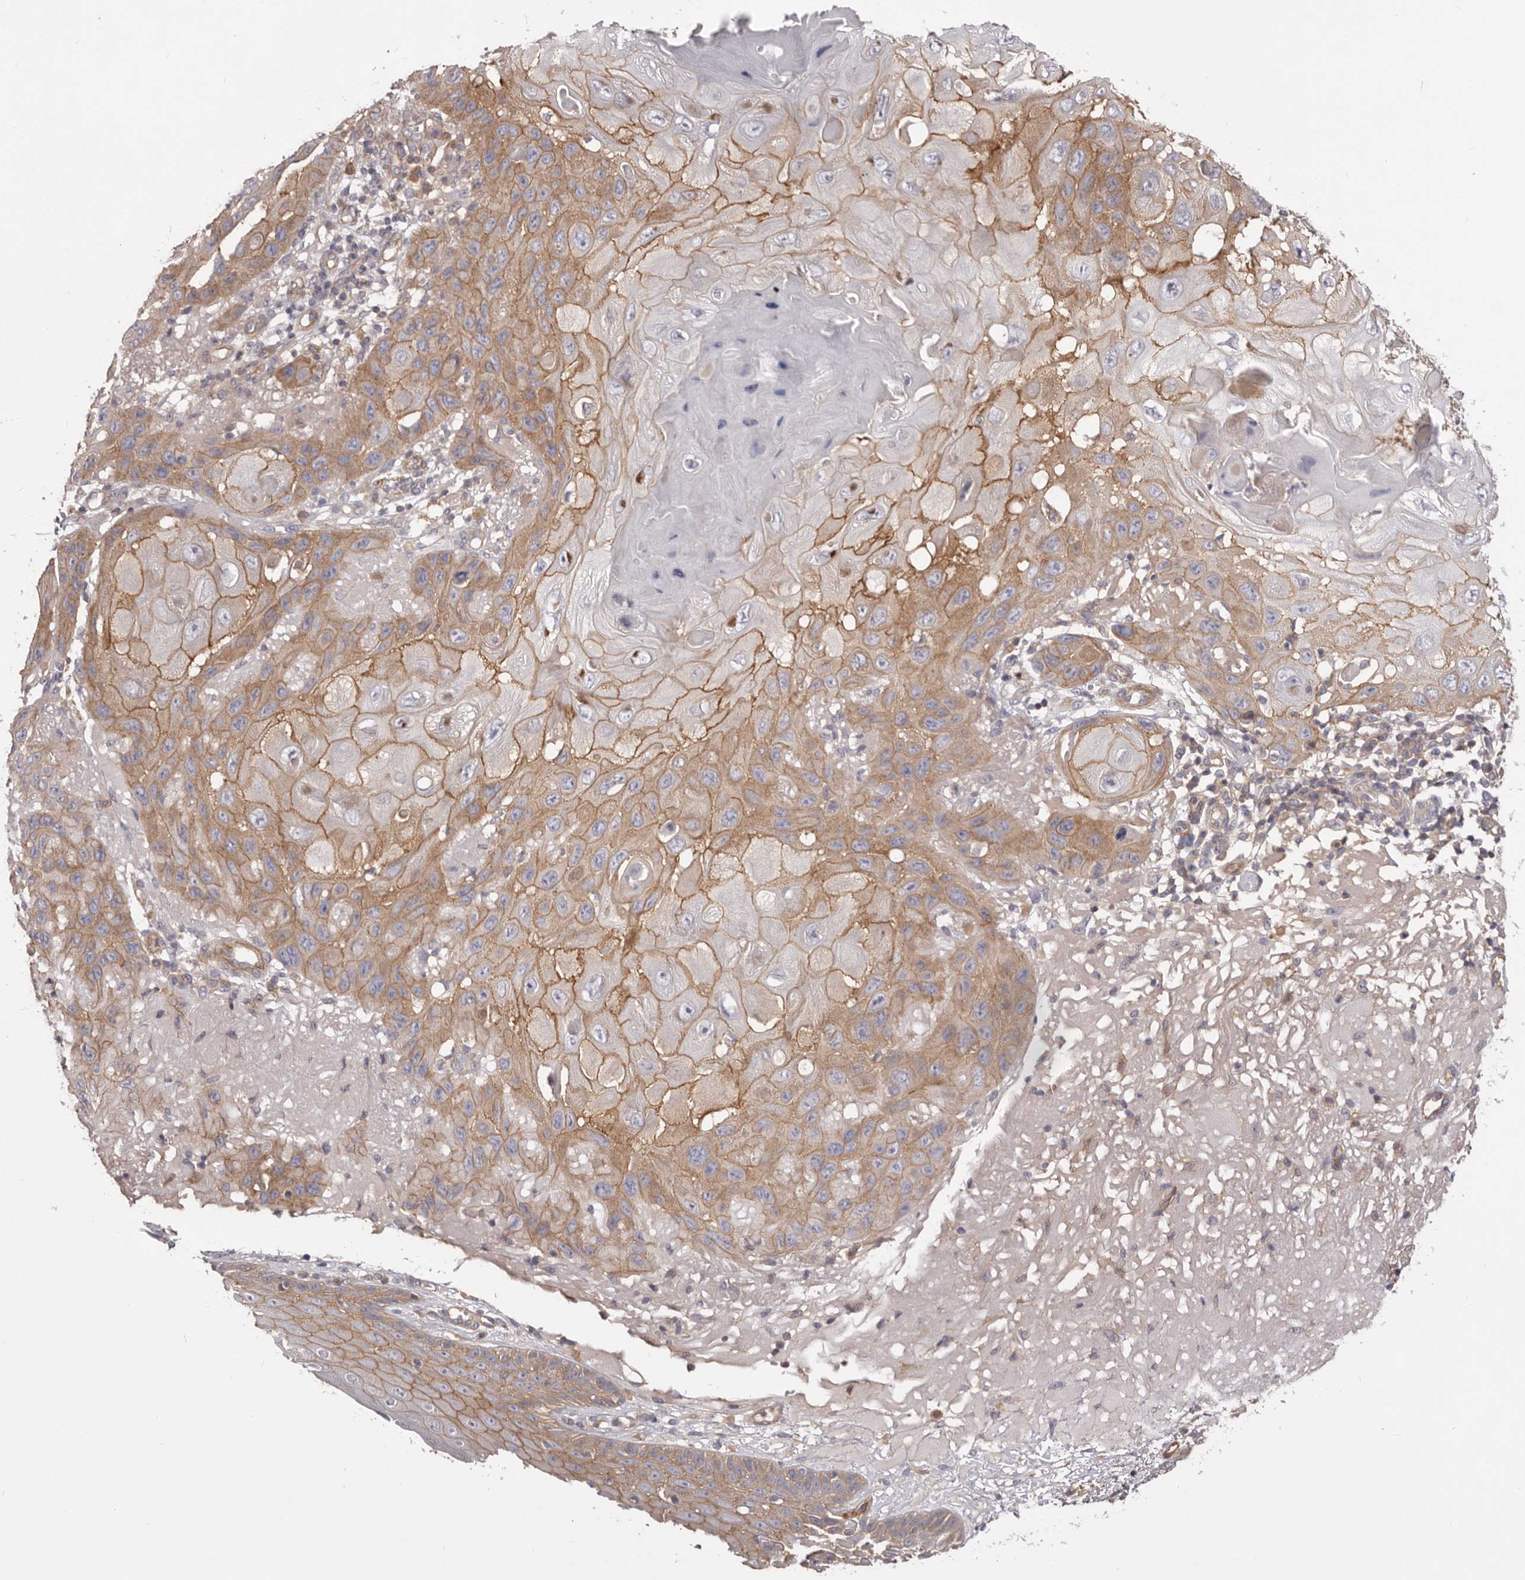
{"staining": {"intensity": "moderate", "quantity": ">75%", "location": "cytoplasmic/membranous"}, "tissue": "skin cancer", "cell_type": "Tumor cells", "image_type": "cancer", "snomed": [{"axis": "morphology", "description": "Normal tissue, NOS"}, {"axis": "morphology", "description": "Squamous cell carcinoma, NOS"}, {"axis": "topography", "description": "Skin"}], "caption": "Squamous cell carcinoma (skin) tissue demonstrates moderate cytoplasmic/membranous positivity in approximately >75% of tumor cells, visualized by immunohistochemistry.", "gene": "DMRT2", "patient": {"sex": "female", "age": 96}}